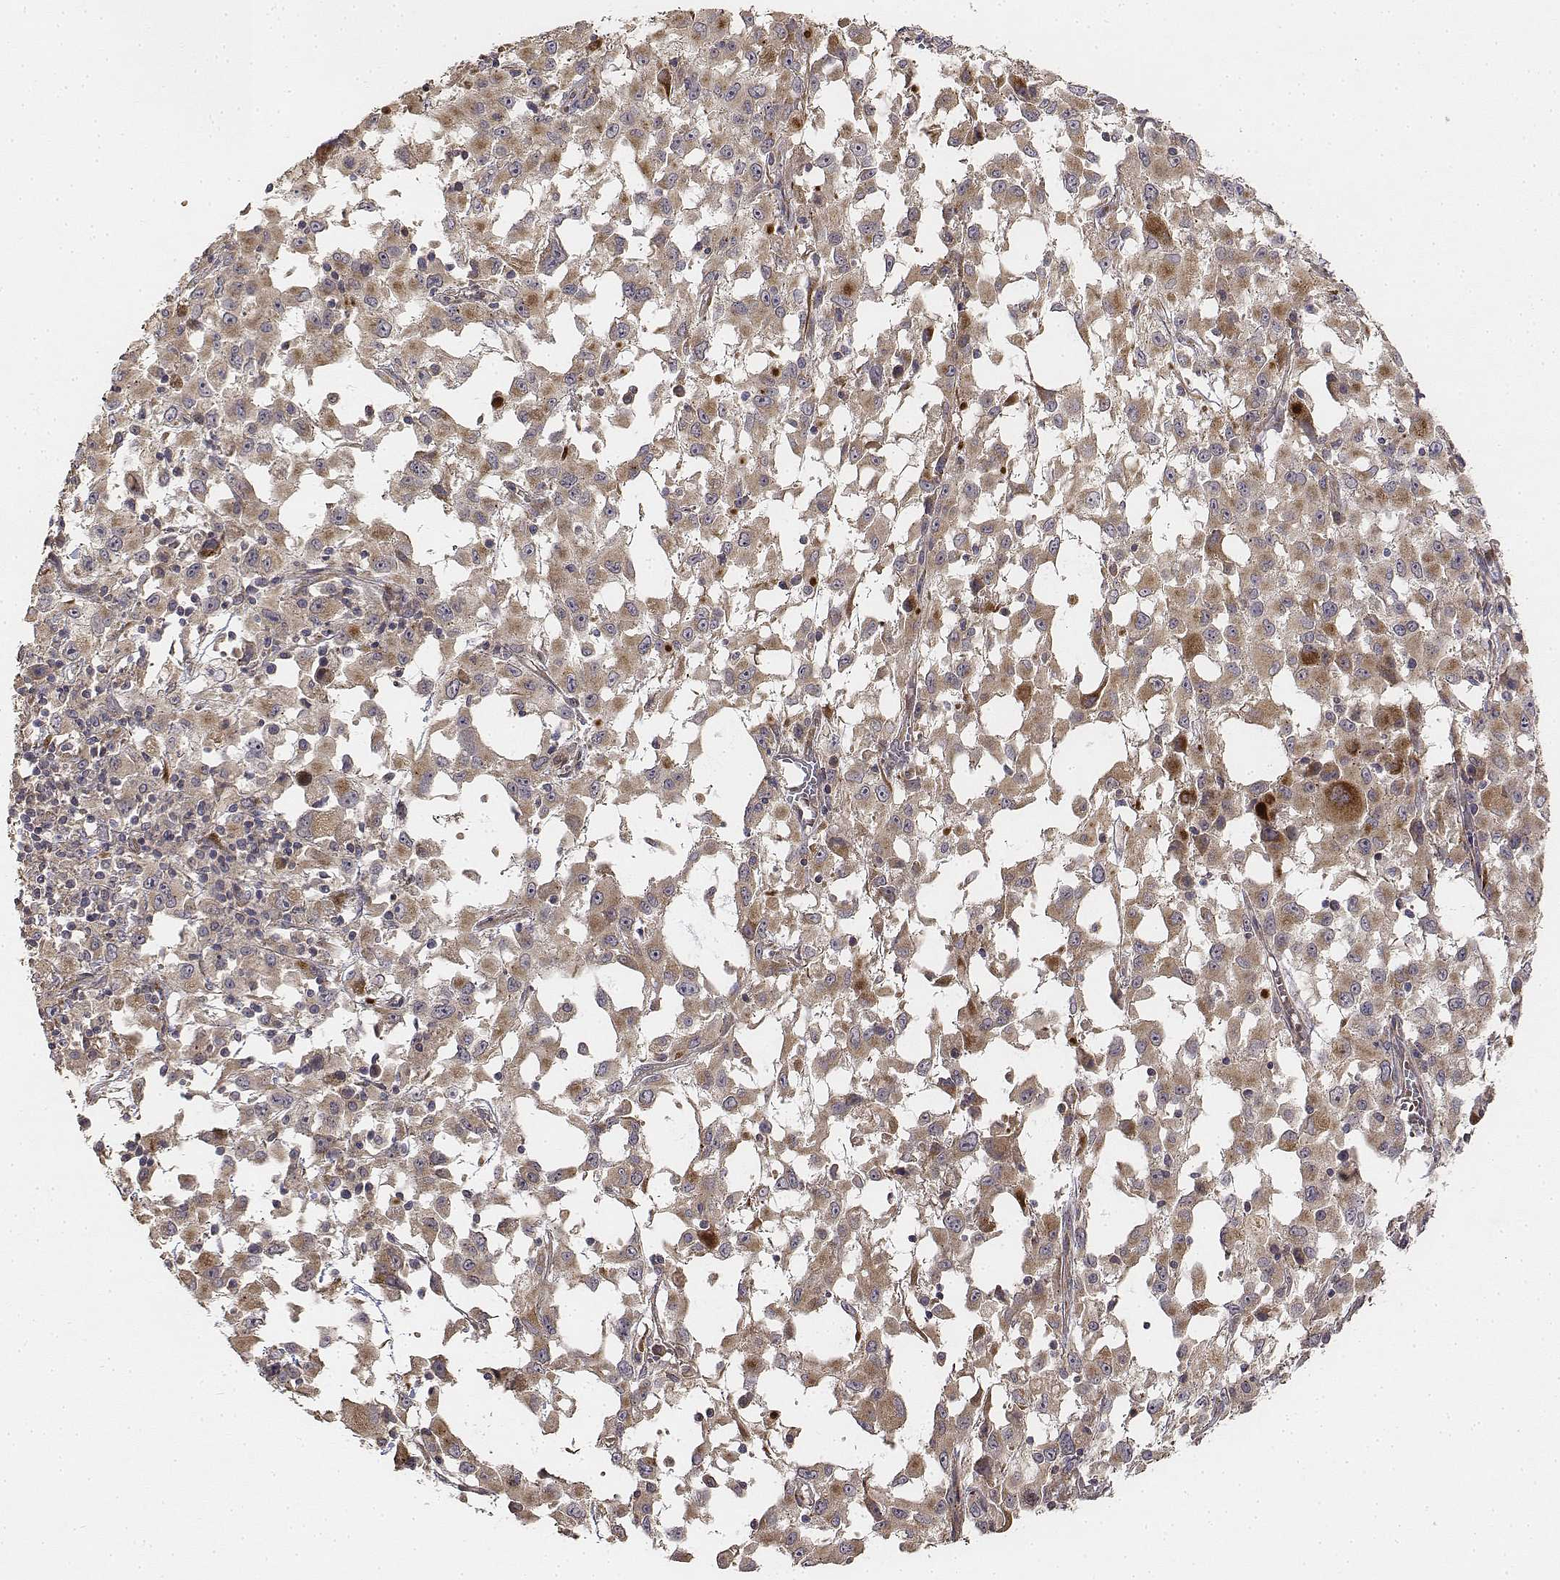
{"staining": {"intensity": "weak", "quantity": ">75%", "location": "cytoplasmic/membranous"}, "tissue": "melanoma", "cell_type": "Tumor cells", "image_type": "cancer", "snomed": [{"axis": "morphology", "description": "Malignant melanoma, Metastatic site"}, {"axis": "topography", "description": "Soft tissue"}], "caption": "Protein staining by immunohistochemistry shows weak cytoplasmic/membranous expression in approximately >75% of tumor cells in malignant melanoma (metastatic site). The staining was performed using DAB (3,3'-diaminobenzidine) to visualize the protein expression in brown, while the nuclei were stained in blue with hematoxylin (Magnification: 20x).", "gene": "FBXO21", "patient": {"sex": "male", "age": 50}}